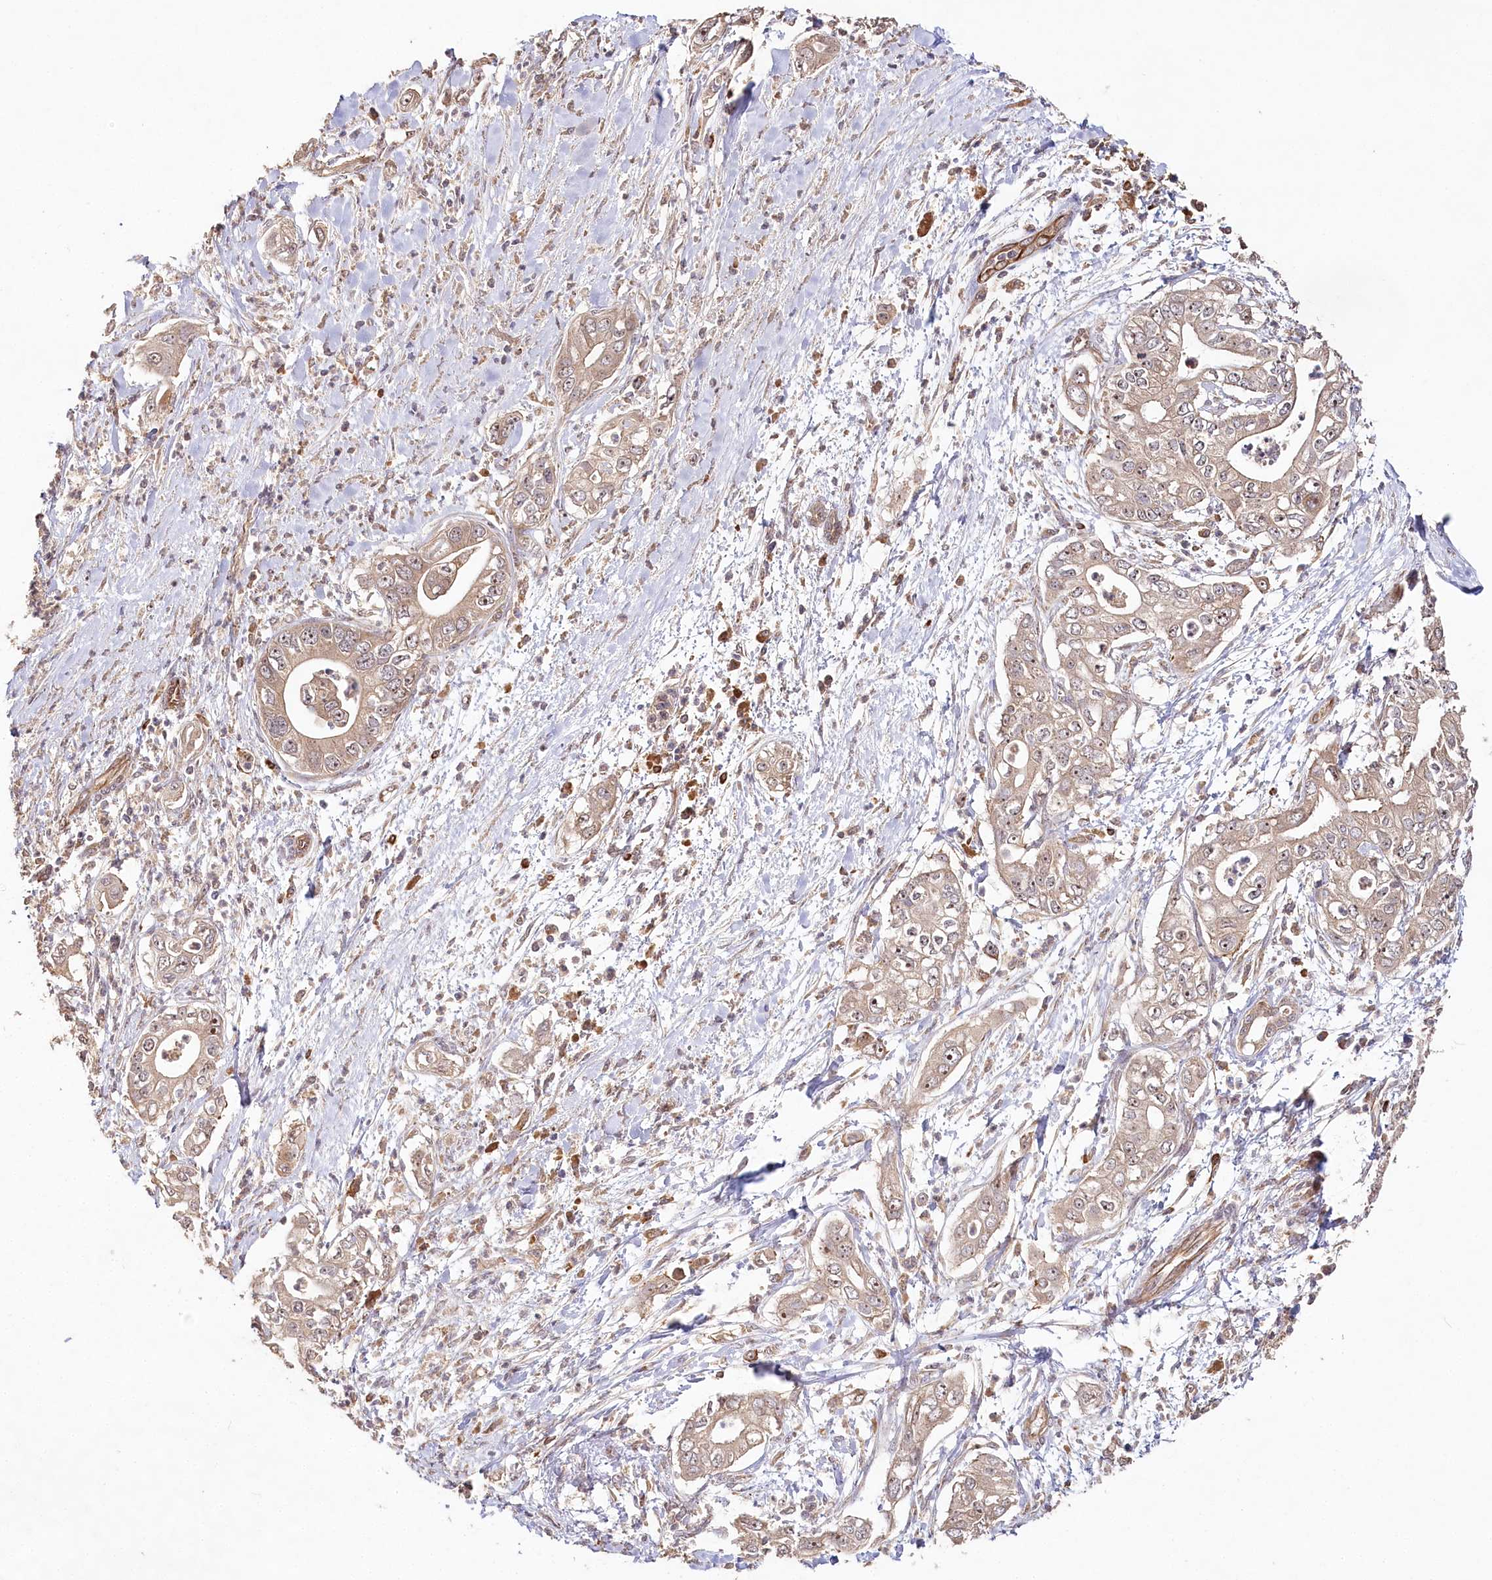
{"staining": {"intensity": "moderate", "quantity": ">75%", "location": "cytoplasmic/membranous,nuclear"}, "tissue": "pancreatic cancer", "cell_type": "Tumor cells", "image_type": "cancer", "snomed": [{"axis": "morphology", "description": "Adenocarcinoma, NOS"}, {"axis": "topography", "description": "Pancreas"}], "caption": "About >75% of tumor cells in pancreatic cancer (adenocarcinoma) demonstrate moderate cytoplasmic/membranous and nuclear protein positivity as visualized by brown immunohistochemical staining.", "gene": "DMXL1", "patient": {"sex": "female", "age": 78}}